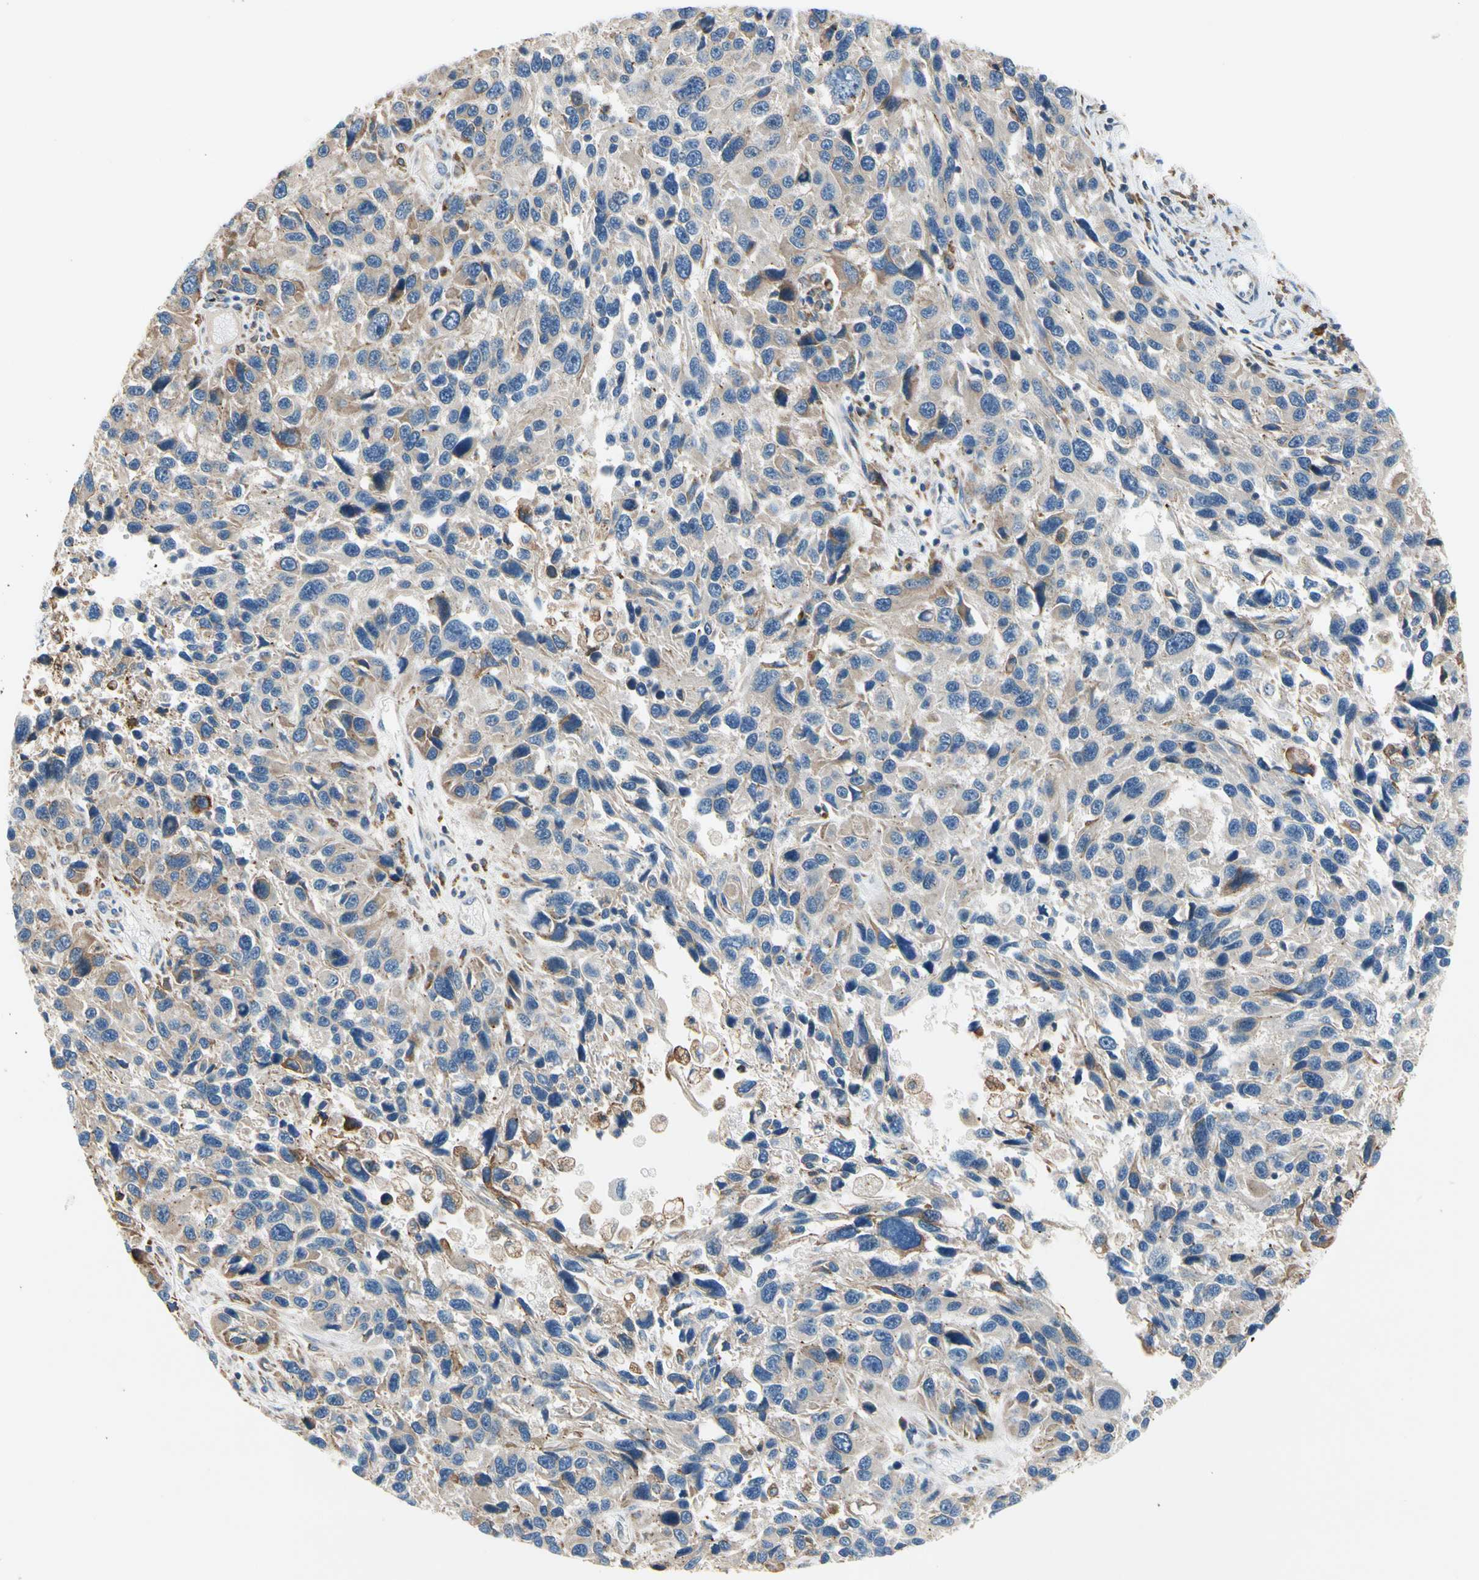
{"staining": {"intensity": "negative", "quantity": "none", "location": "none"}, "tissue": "melanoma", "cell_type": "Tumor cells", "image_type": "cancer", "snomed": [{"axis": "morphology", "description": "Malignant melanoma, NOS"}, {"axis": "topography", "description": "Skin"}], "caption": "Protein analysis of malignant melanoma displays no significant staining in tumor cells.", "gene": "STXBP1", "patient": {"sex": "male", "age": 53}}